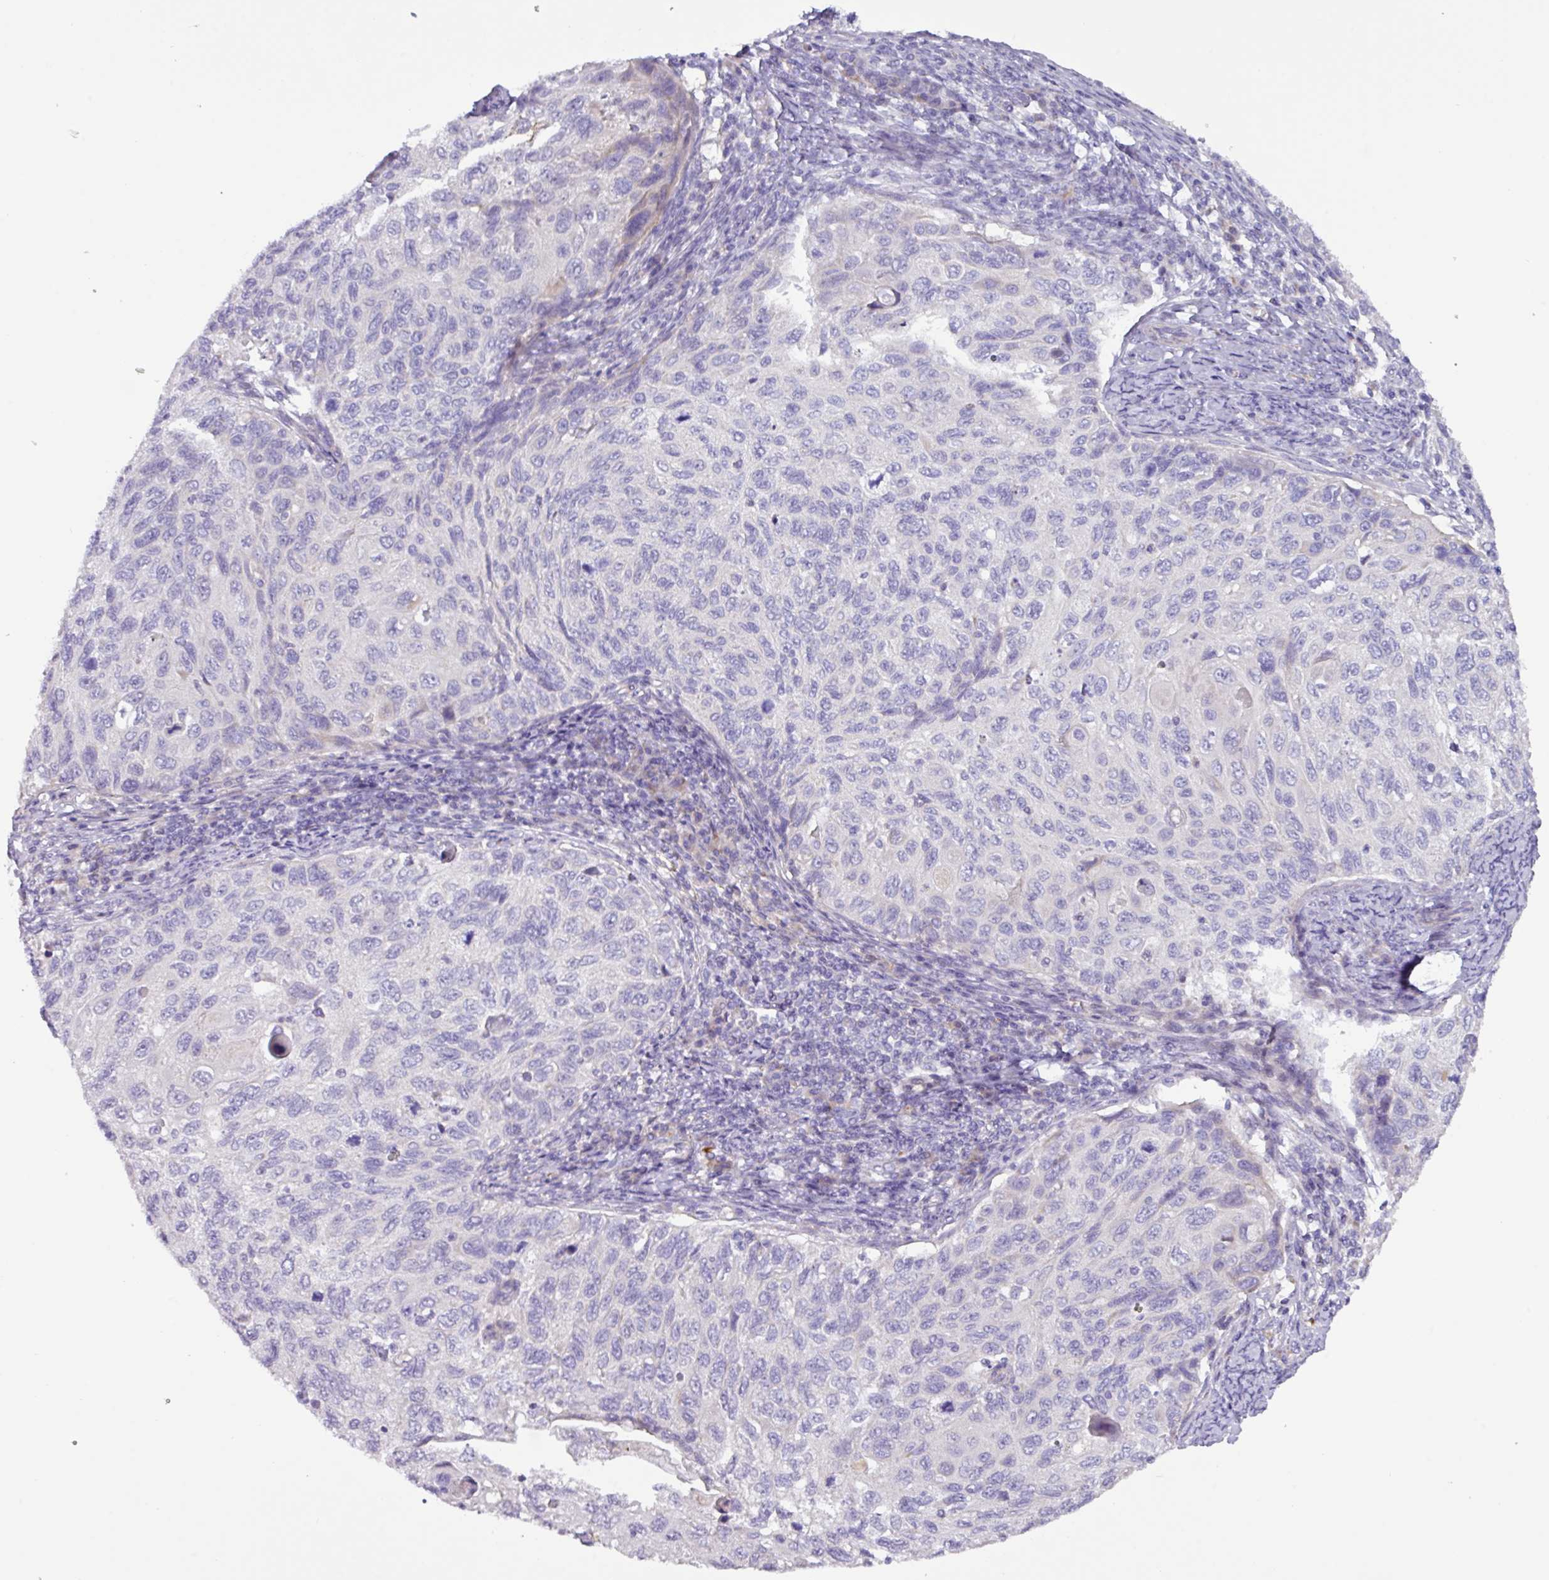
{"staining": {"intensity": "negative", "quantity": "none", "location": "none"}, "tissue": "cervical cancer", "cell_type": "Tumor cells", "image_type": "cancer", "snomed": [{"axis": "morphology", "description": "Squamous cell carcinoma, NOS"}, {"axis": "topography", "description": "Cervix"}], "caption": "Human cervical squamous cell carcinoma stained for a protein using immunohistochemistry (IHC) reveals no expression in tumor cells.", "gene": "RGS16", "patient": {"sex": "female", "age": 70}}